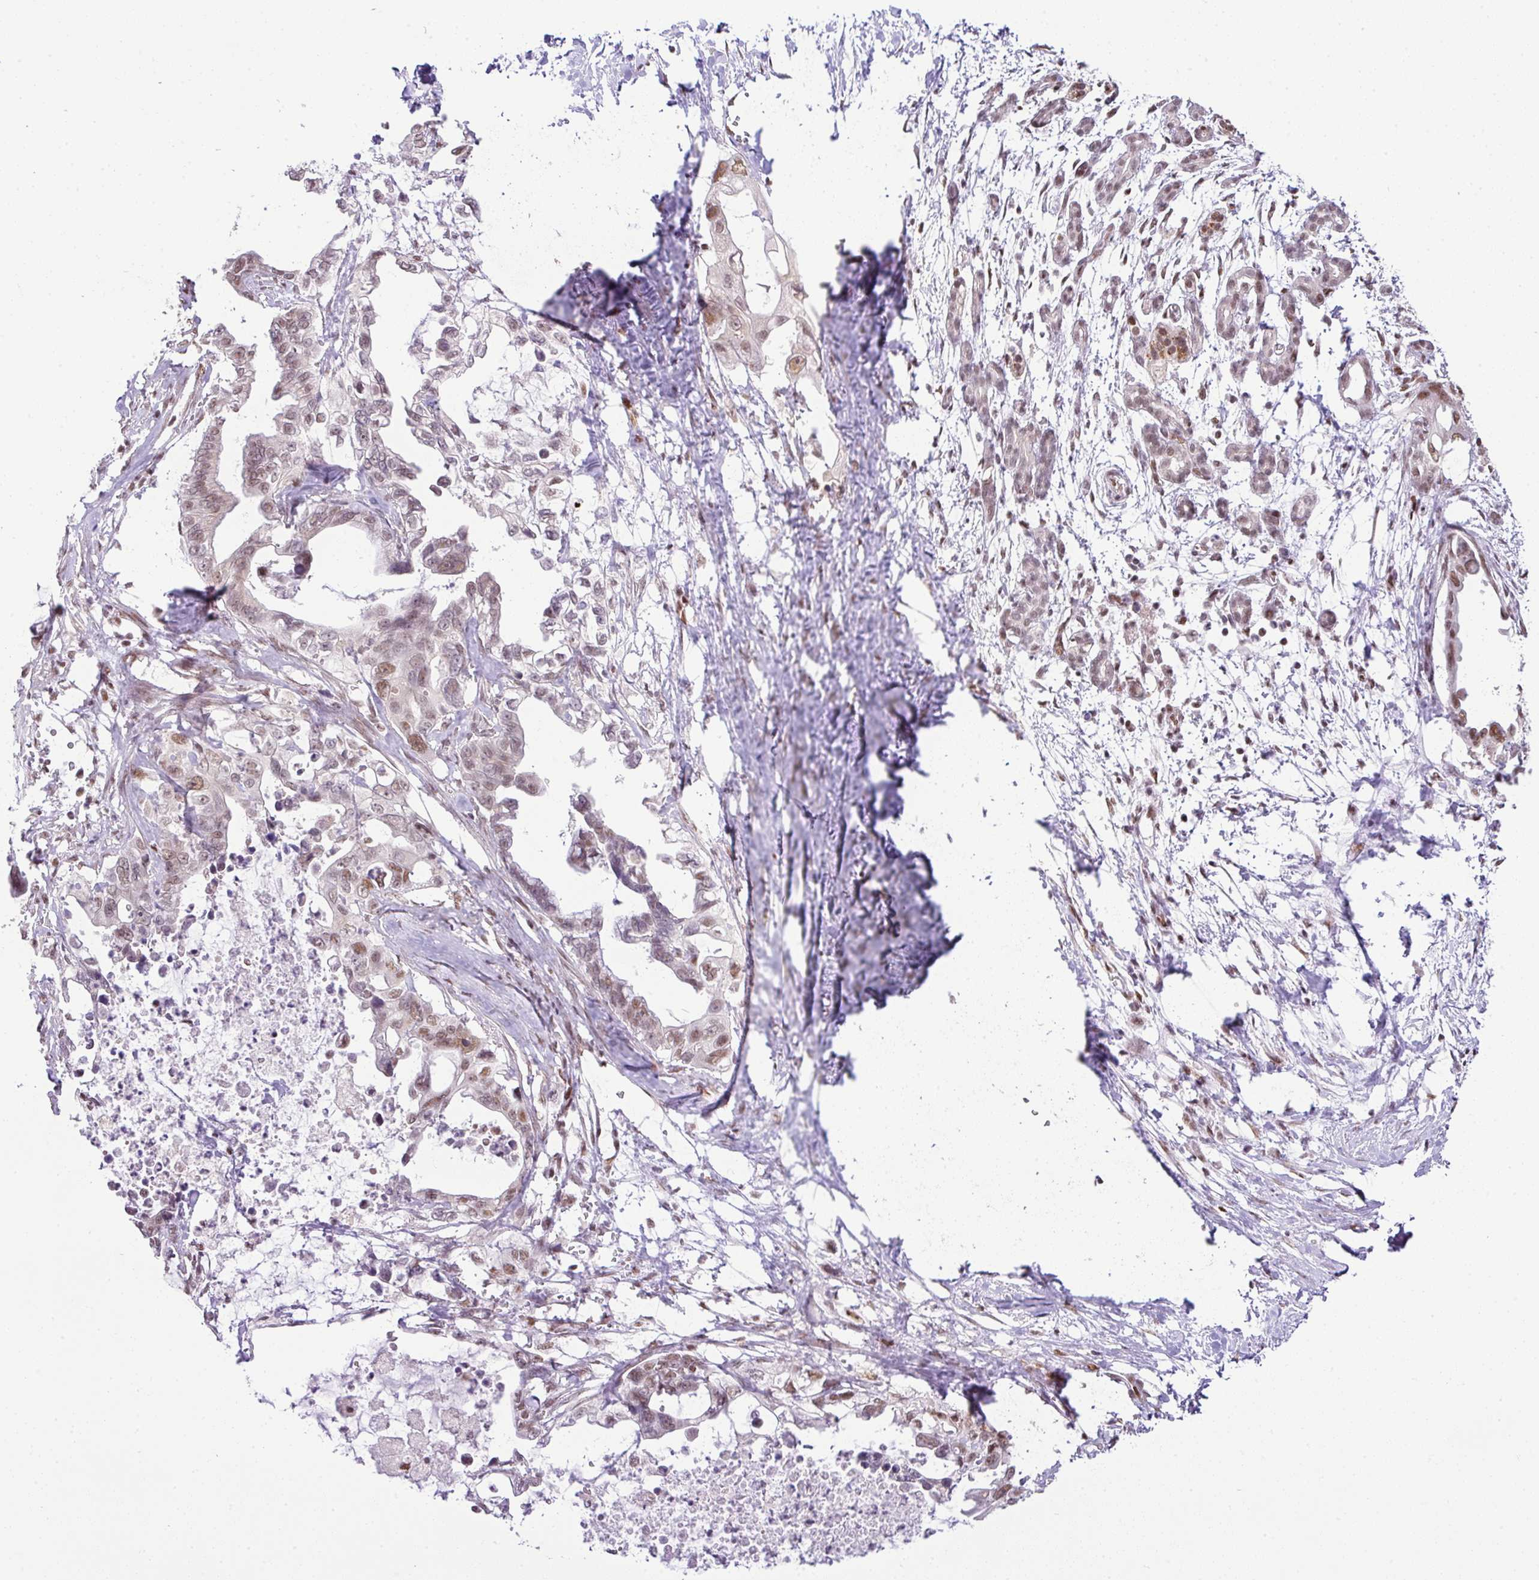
{"staining": {"intensity": "moderate", "quantity": "25%-75%", "location": "nuclear"}, "tissue": "pancreatic cancer", "cell_type": "Tumor cells", "image_type": "cancer", "snomed": [{"axis": "morphology", "description": "Adenocarcinoma, NOS"}, {"axis": "topography", "description": "Pancreas"}], "caption": "Pancreatic adenocarcinoma stained for a protein (brown) exhibits moderate nuclear positive staining in approximately 25%-75% of tumor cells.", "gene": "PGAP4", "patient": {"sex": "male", "age": 61}}